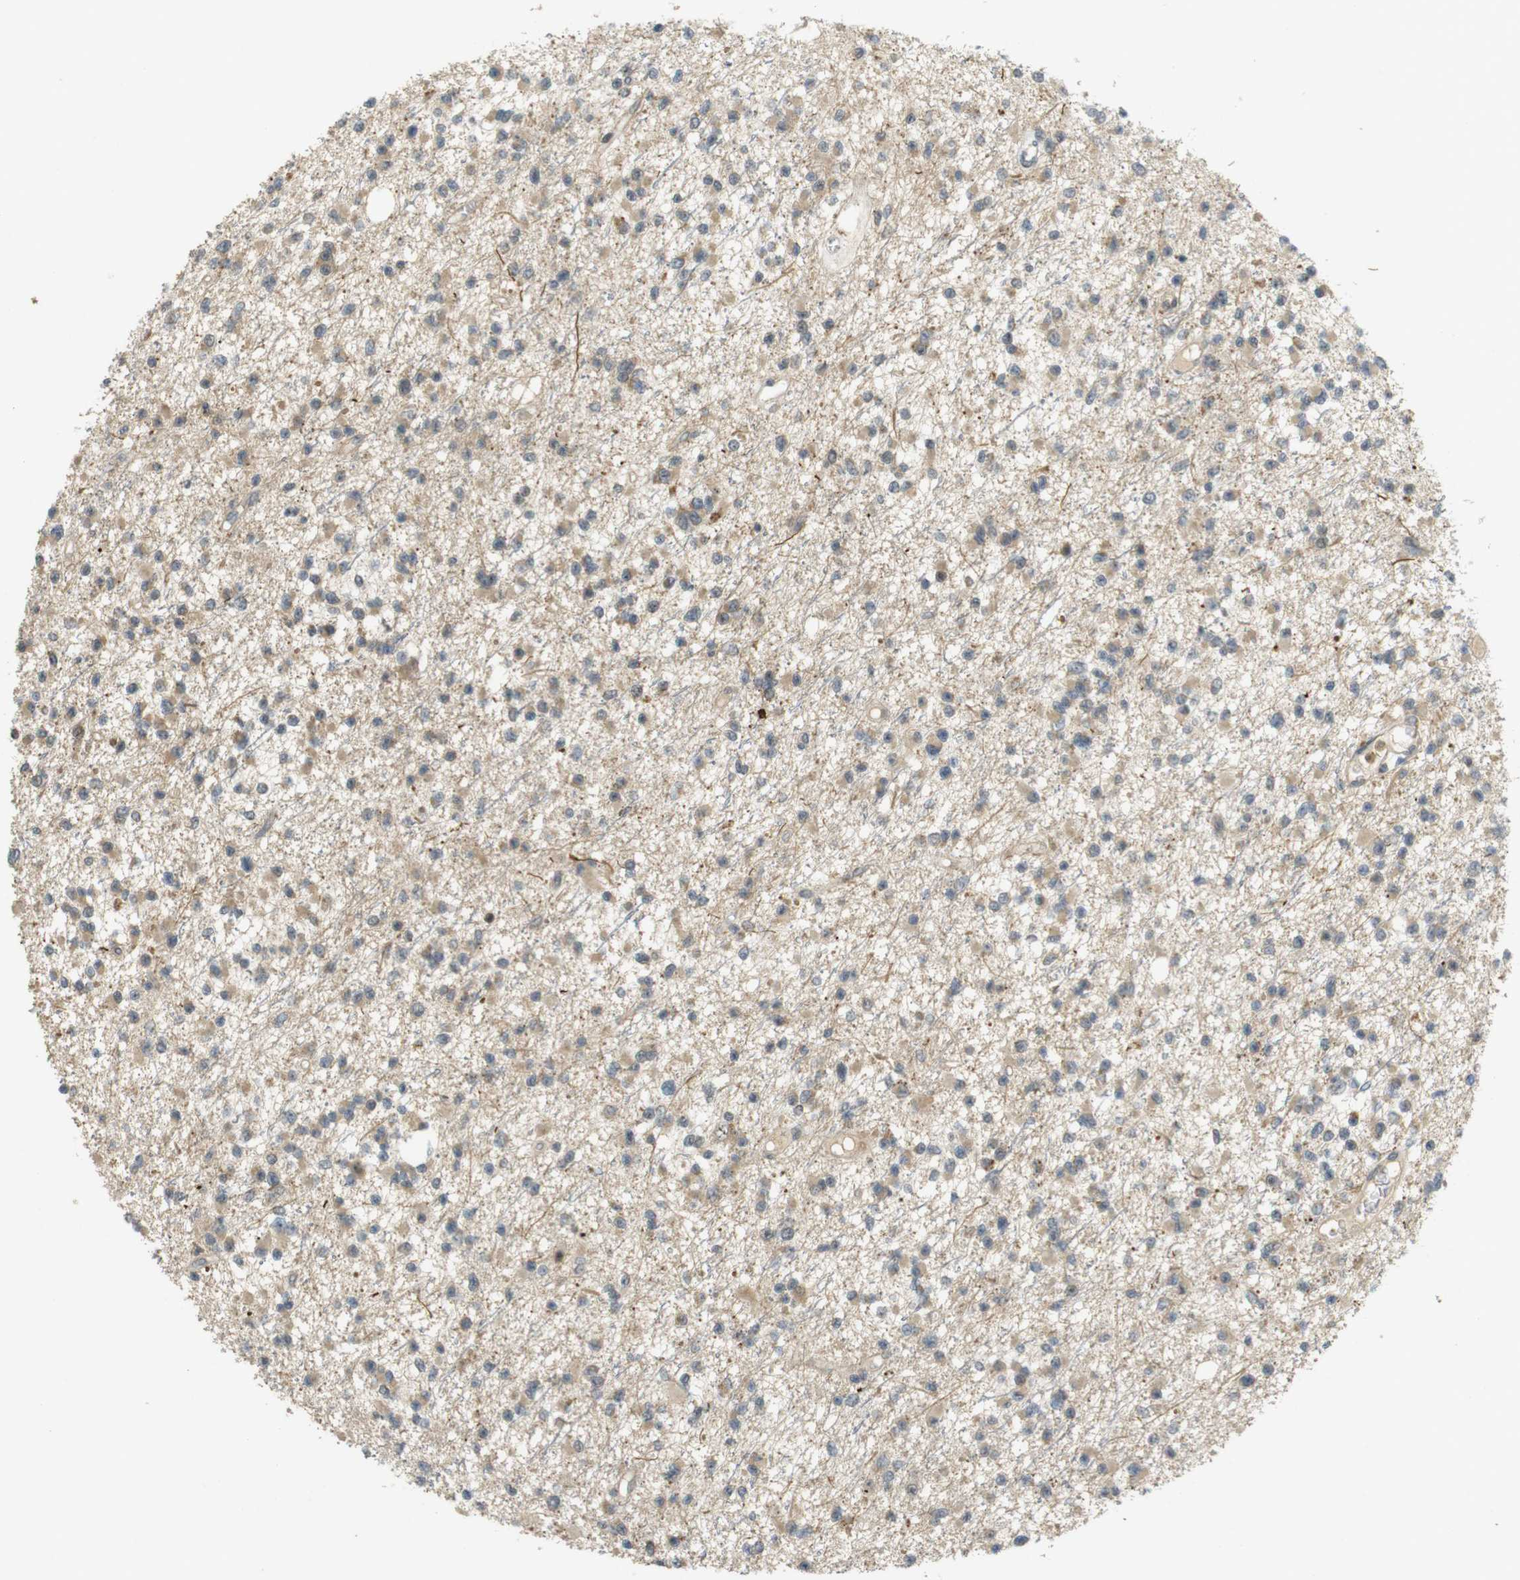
{"staining": {"intensity": "weak", "quantity": ">75%", "location": "cytoplasmic/membranous"}, "tissue": "glioma", "cell_type": "Tumor cells", "image_type": "cancer", "snomed": [{"axis": "morphology", "description": "Glioma, malignant, Low grade"}, {"axis": "topography", "description": "Brain"}], "caption": "About >75% of tumor cells in human glioma demonstrate weak cytoplasmic/membranous protein expression as visualized by brown immunohistochemical staining.", "gene": "TMX3", "patient": {"sex": "female", "age": 22}}